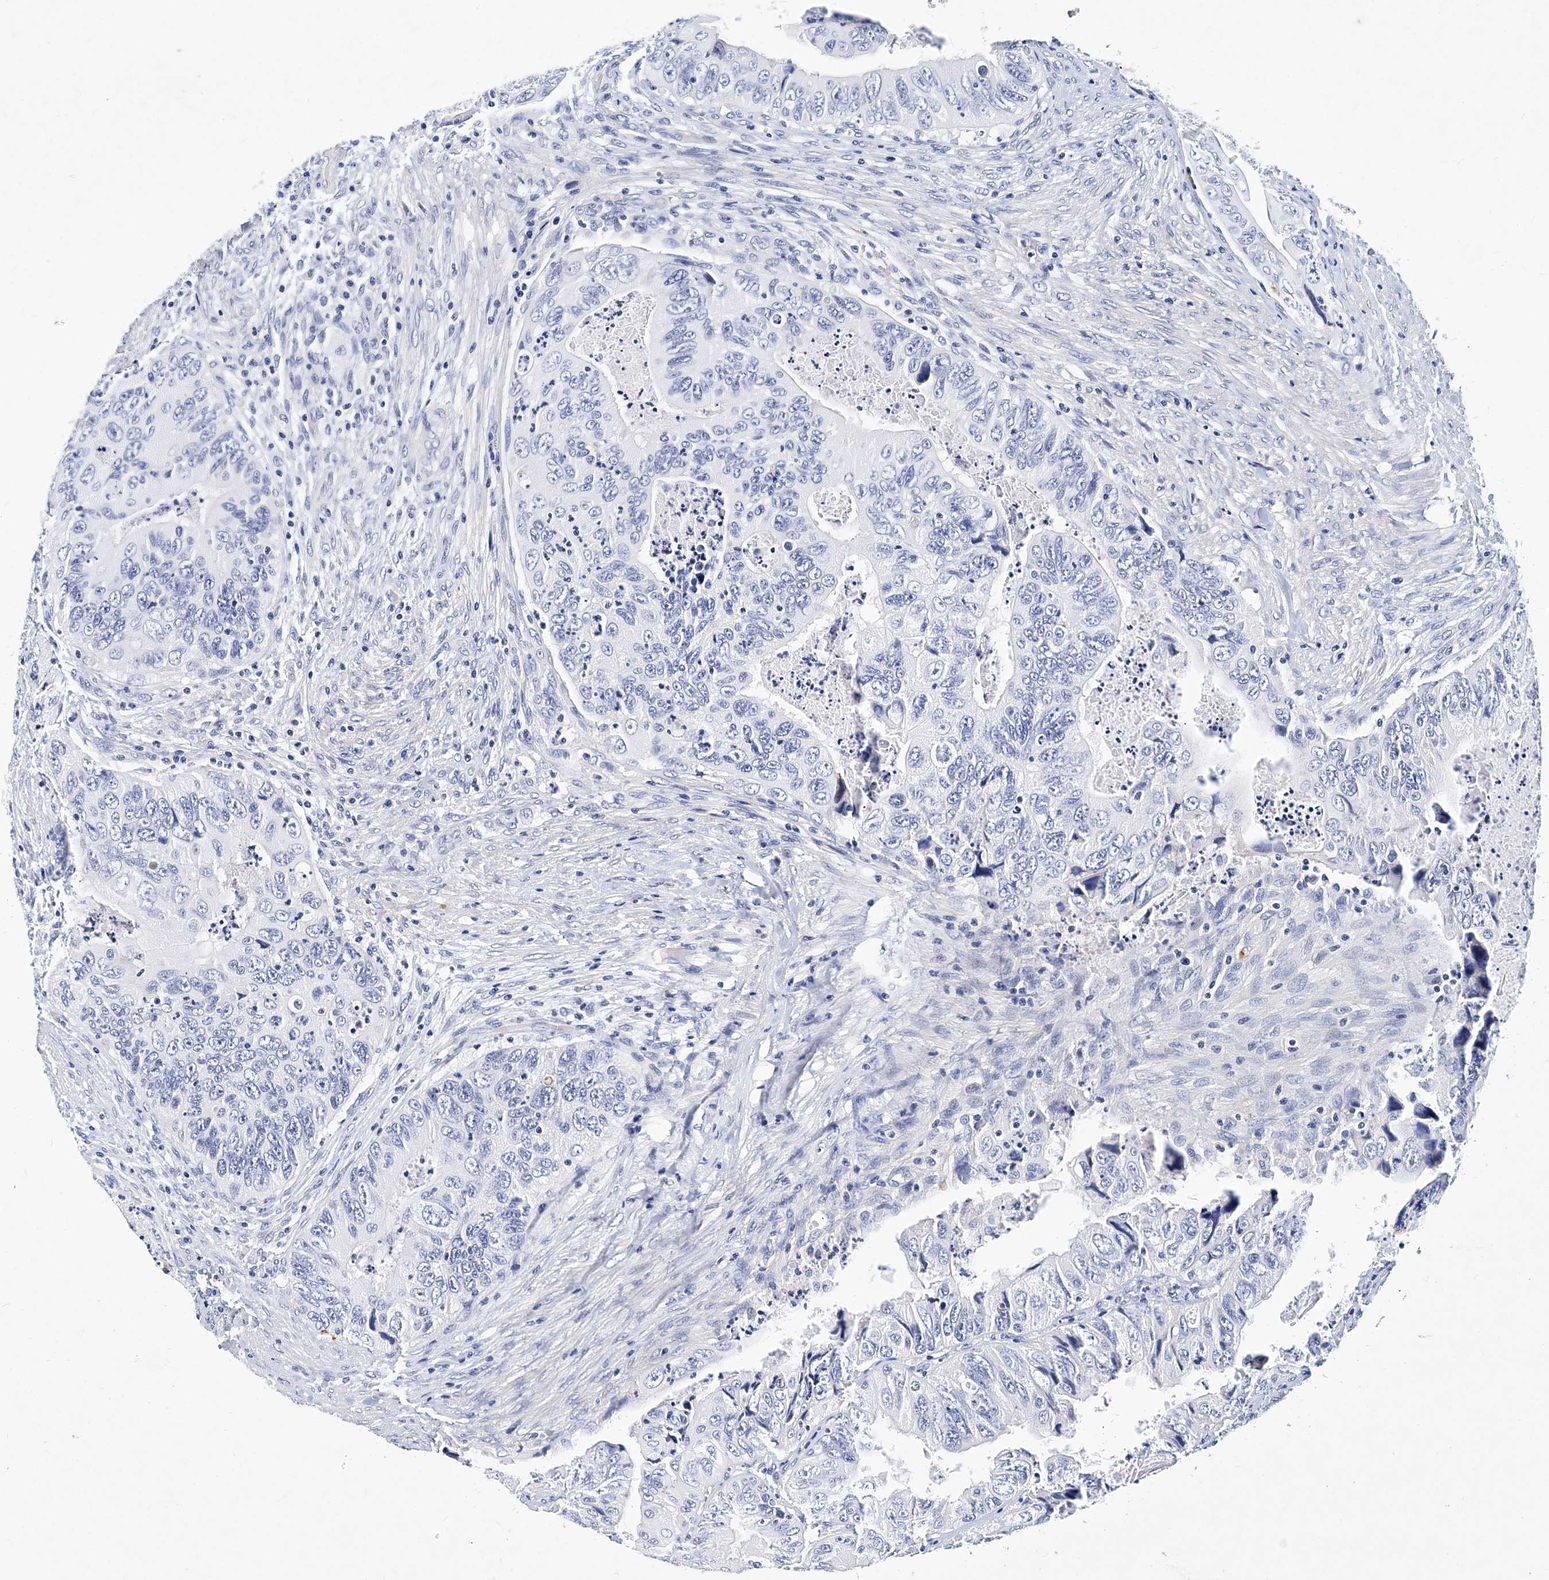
{"staining": {"intensity": "negative", "quantity": "none", "location": "none"}, "tissue": "colorectal cancer", "cell_type": "Tumor cells", "image_type": "cancer", "snomed": [{"axis": "morphology", "description": "Adenocarcinoma, NOS"}, {"axis": "topography", "description": "Rectum"}], "caption": "Immunohistochemical staining of colorectal adenocarcinoma exhibits no significant positivity in tumor cells.", "gene": "ITGA2B", "patient": {"sex": "male", "age": 63}}